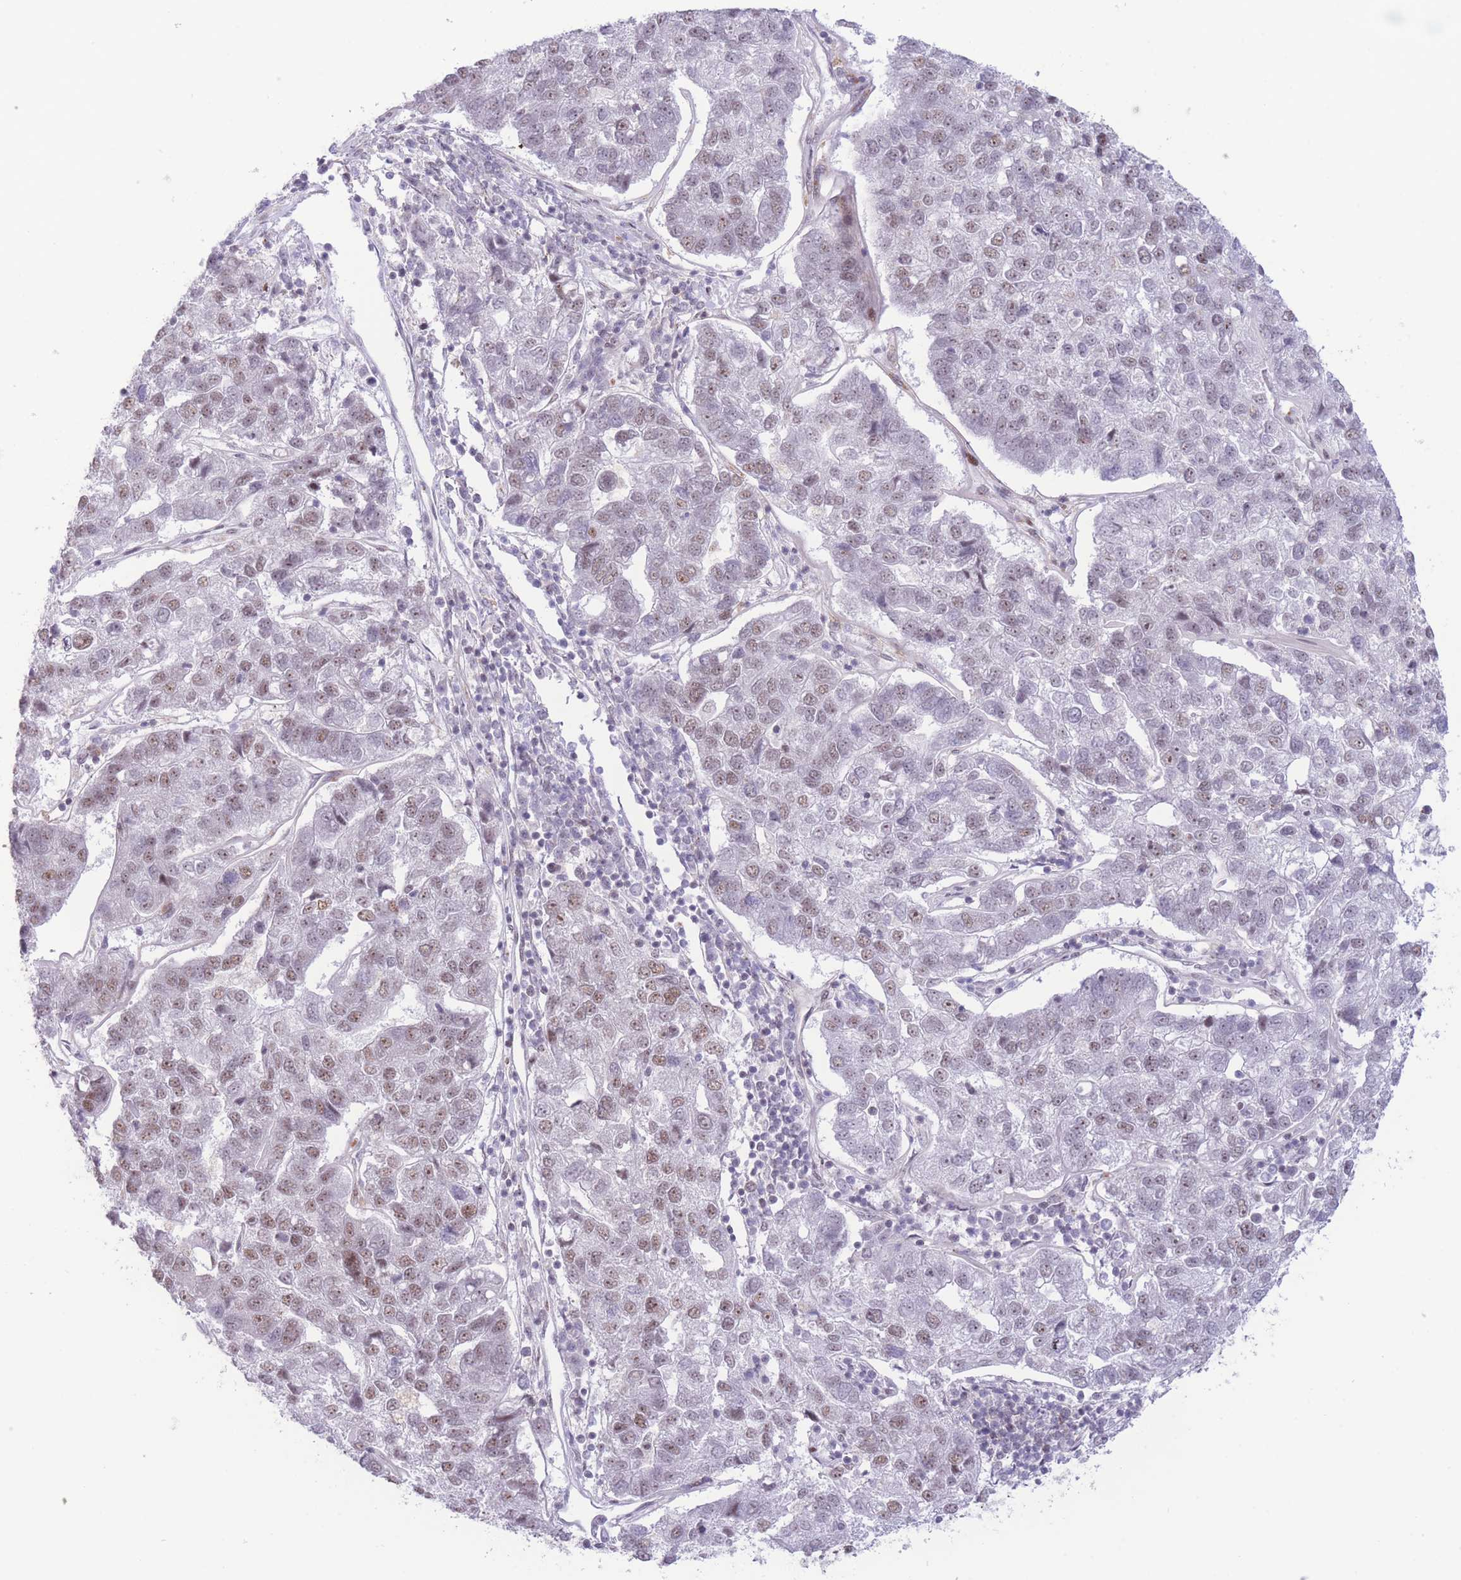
{"staining": {"intensity": "weak", "quantity": ">75%", "location": "nuclear"}, "tissue": "pancreatic cancer", "cell_type": "Tumor cells", "image_type": "cancer", "snomed": [{"axis": "morphology", "description": "Adenocarcinoma, NOS"}, {"axis": "topography", "description": "Pancreas"}], "caption": "A photomicrograph showing weak nuclear staining in about >75% of tumor cells in adenocarcinoma (pancreatic), as visualized by brown immunohistochemical staining.", "gene": "PCIF1", "patient": {"sex": "female", "age": 61}}